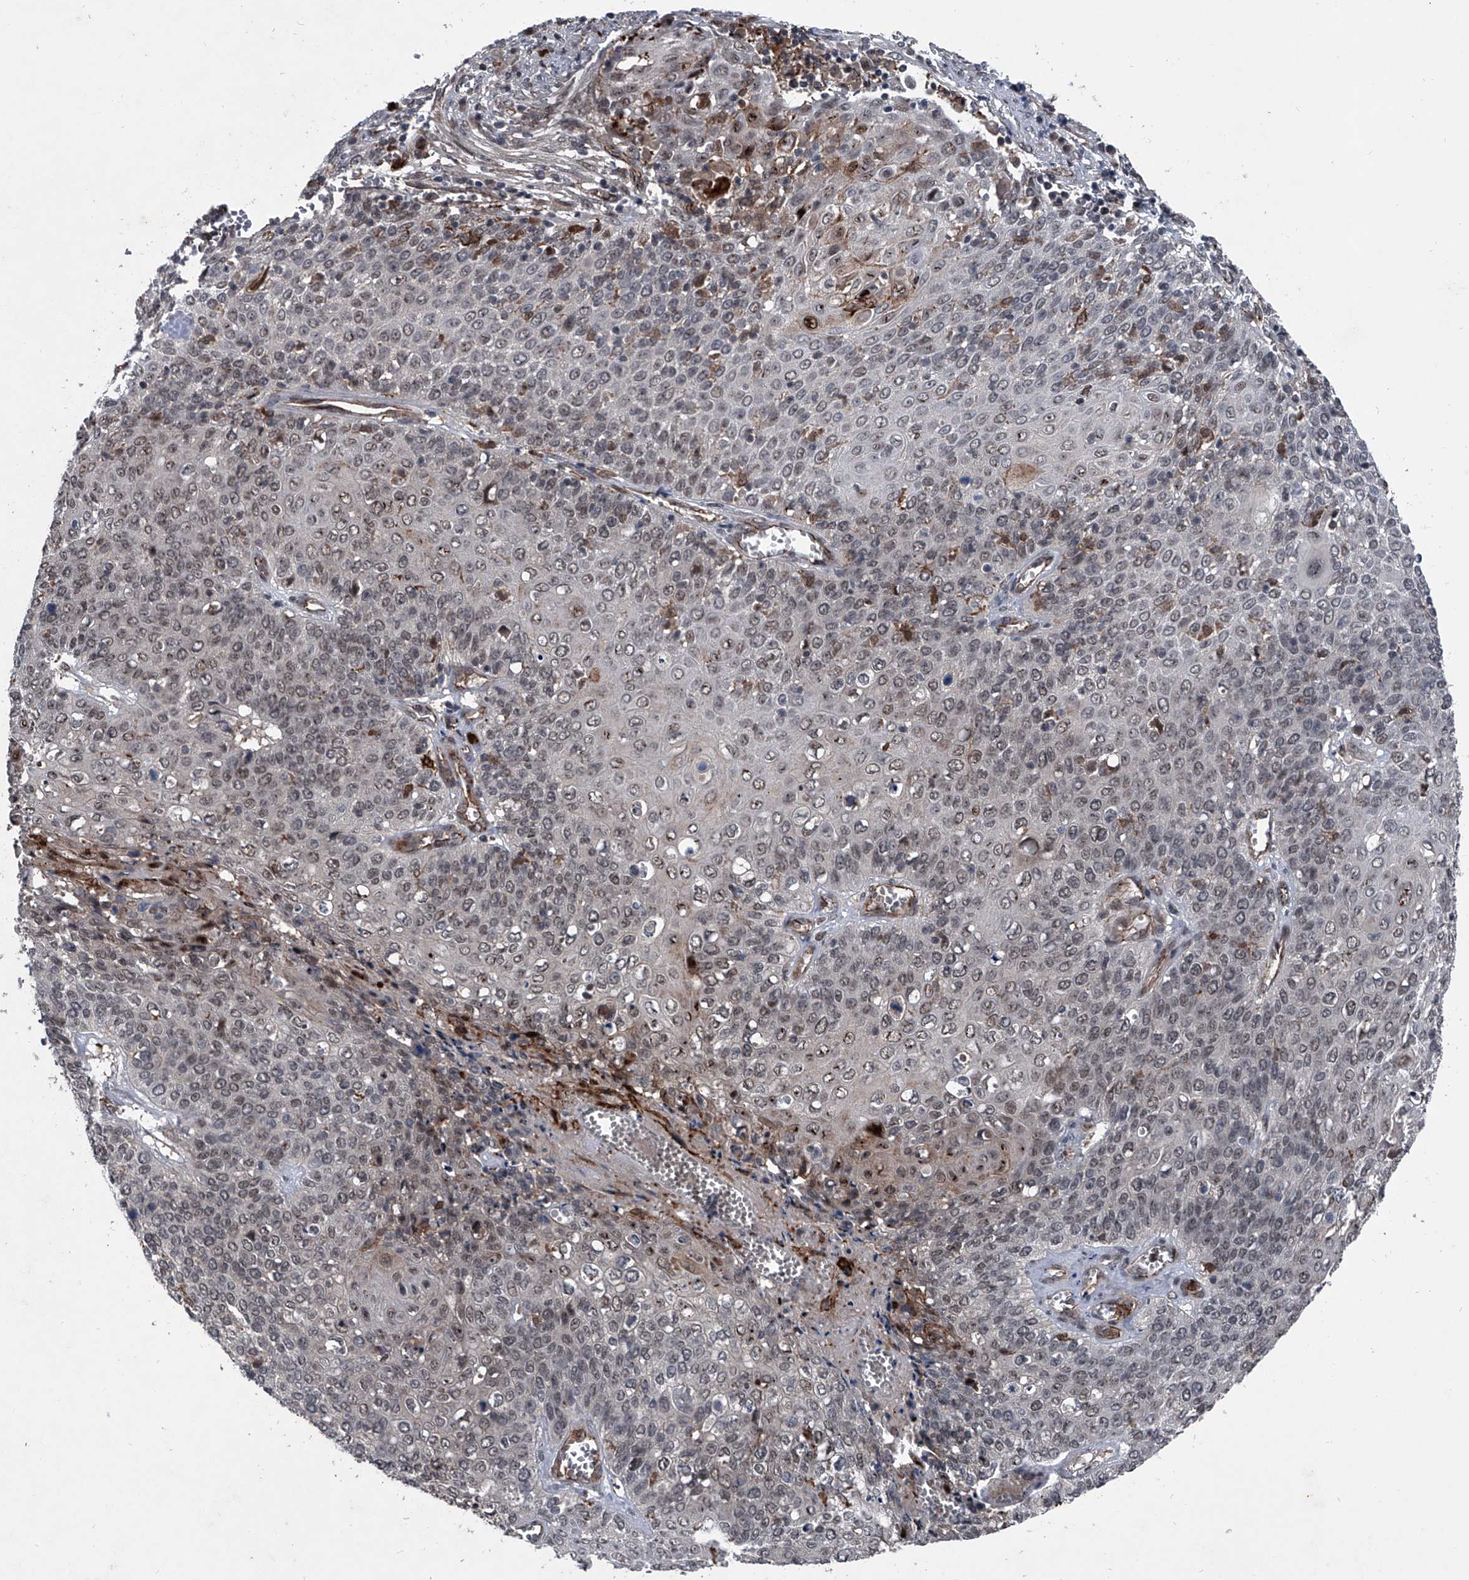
{"staining": {"intensity": "weak", "quantity": "25%-75%", "location": "nuclear"}, "tissue": "cervical cancer", "cell_type": "Tumor cells", "image_type": "cancer", "snomed": [{"axis": "morphology", "description": "Squamous cell carcinoma, NOS"}, {"axis": "topography", "description": "Cervix"}], "caption": "Human cervical cancer stained with a brown dye displays weak nuclear positive positivity in about 25%-75% of tumor cells.", "gene": "MAPKAP1", "patient": {"sex": "female", "age": 39}}